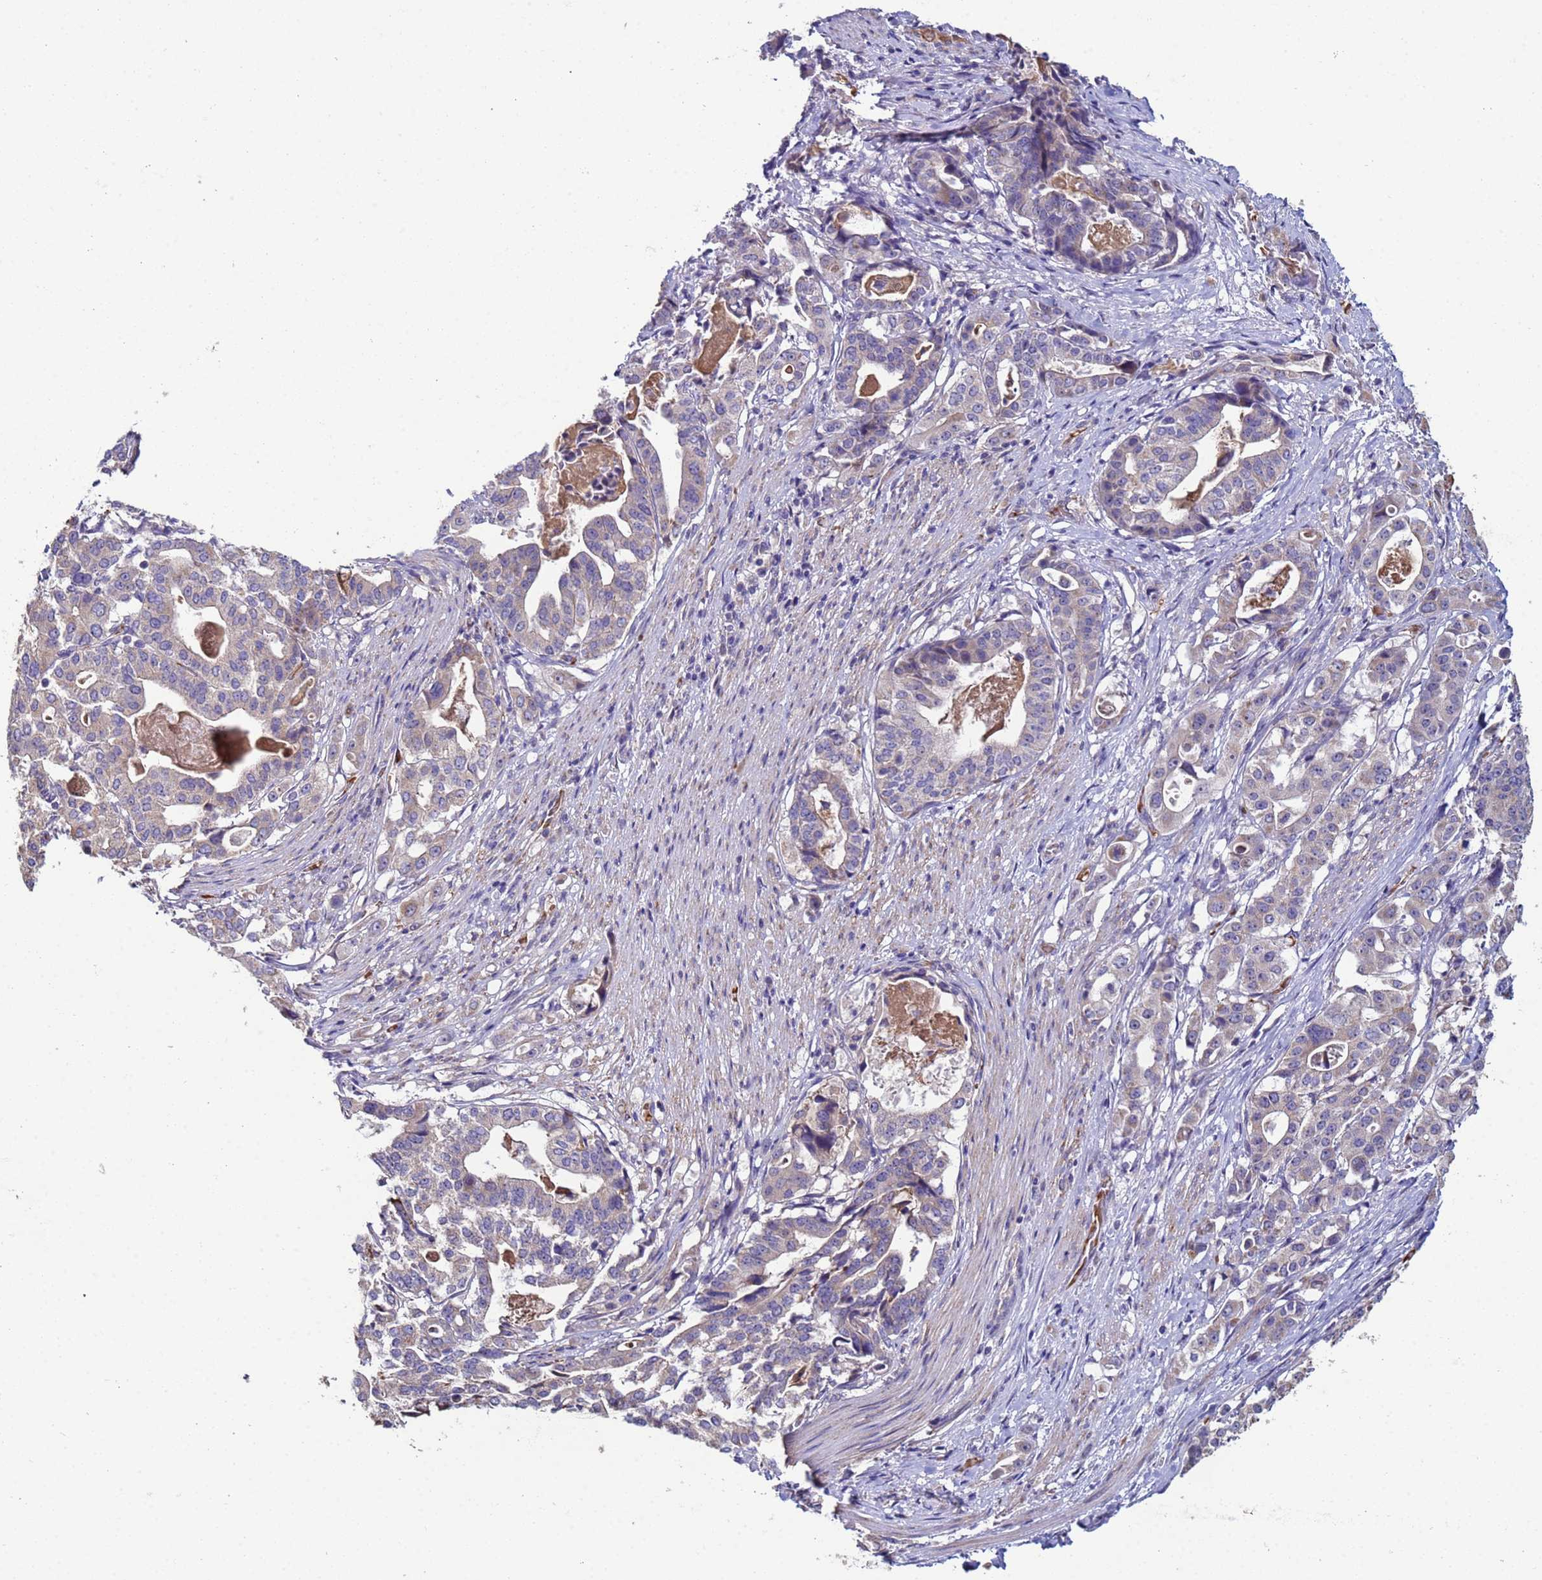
{"staining": {"intensity": "weak", "quantity": "<25%", "location": "cytoplasmic/membranous"}, "tissue": "stomach cancer", "cell_type": "Tumor cells", "image_type": "cancer", "snomed": [{"axis": "morphology", "description": "Adenocarcinoma, NOS"}, {"axis": "topography", "description": "Stomach"}], "caption": "Adenocarcinoma (stomach) was stained to show a protein in brown. There is no significant expression in tumor cells. (Brightfield microscopy of DAB immunohistochemistry at high magnification).", "gene": "CLHC1", "patient": {"sex": "male", "age": 48}}